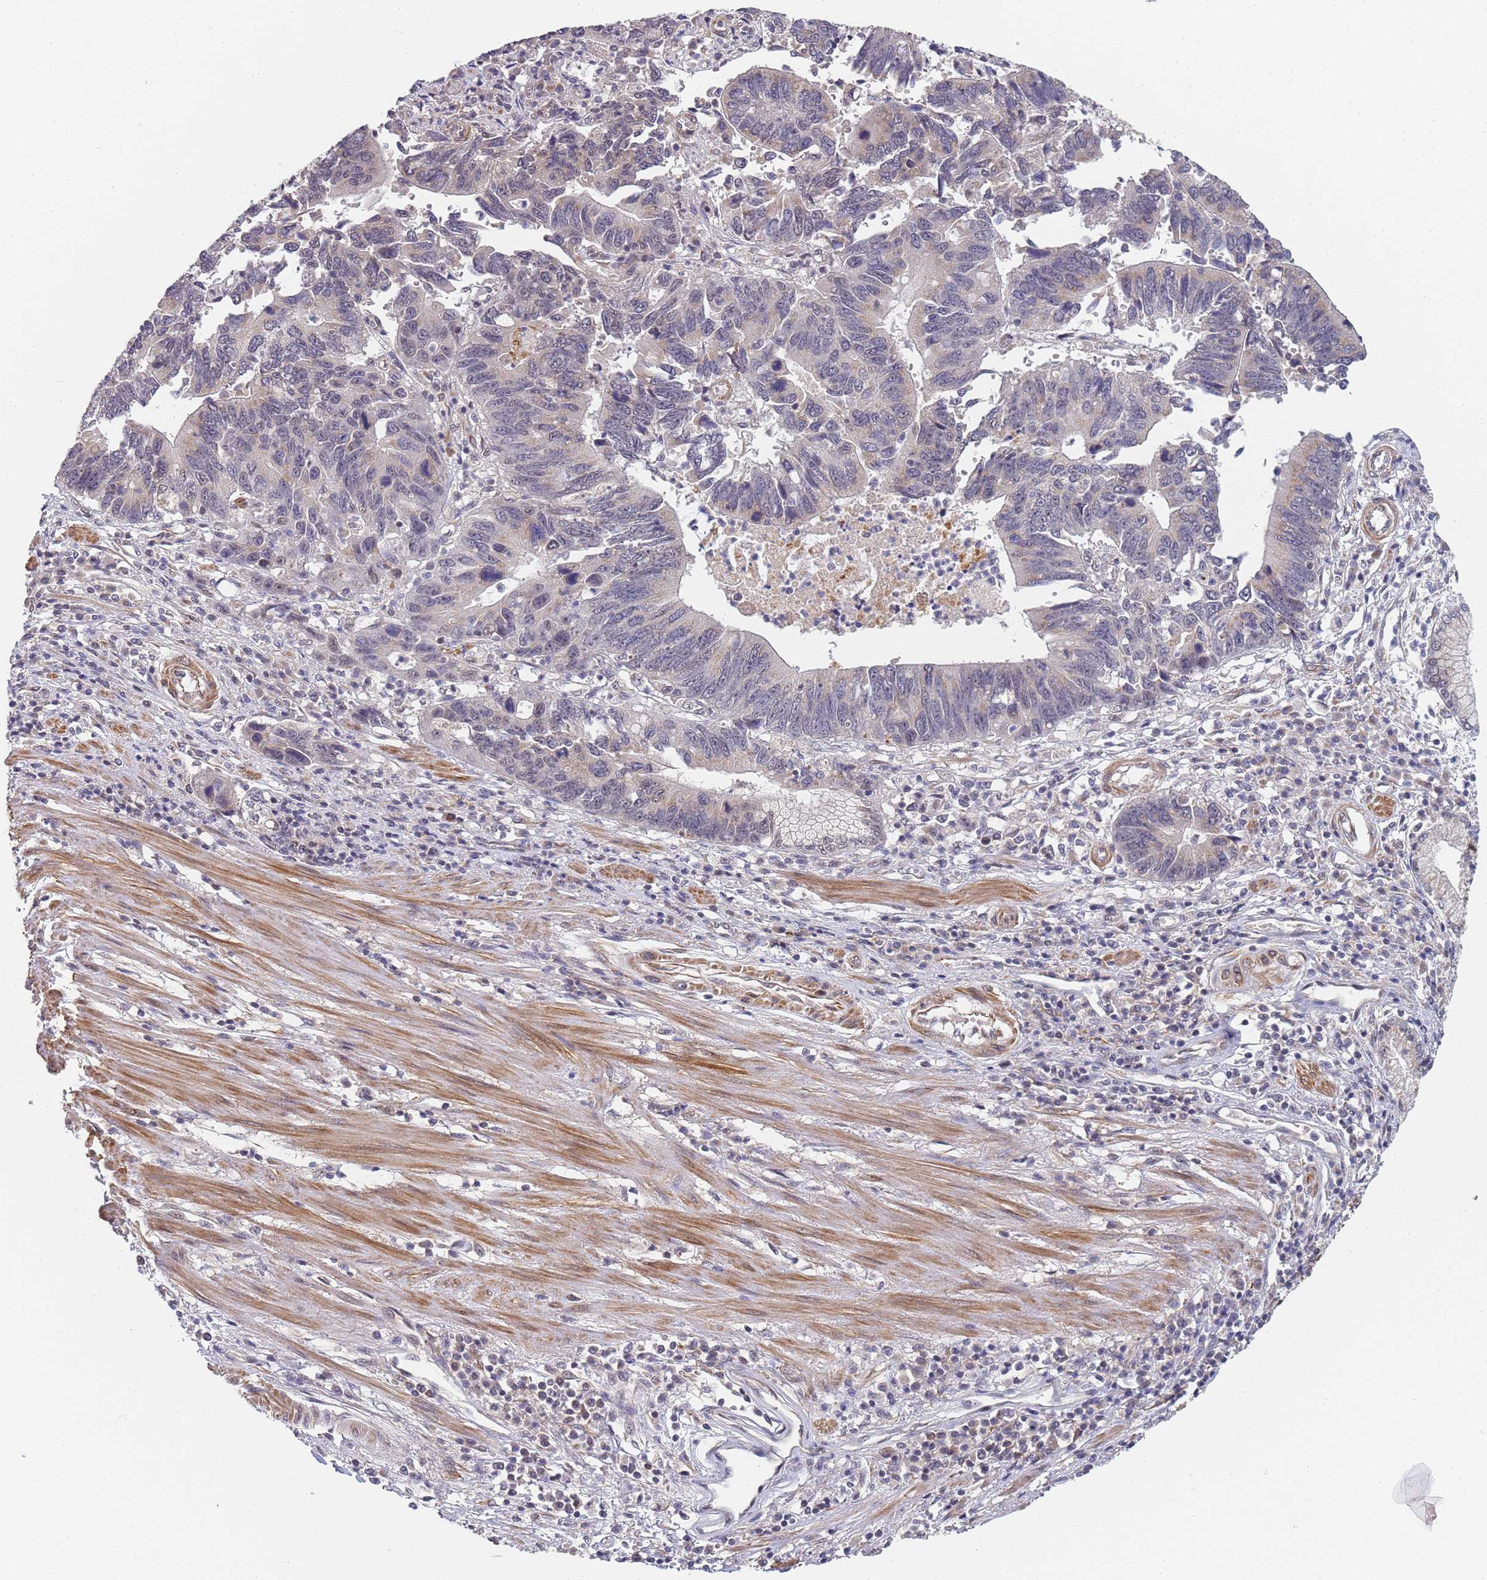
{"staining": {"intensity": "negative", "quantity": "none", "location": "none"}, "tissue": "stomach cancer", "cell_type": "Tumor cells", "image_type": "cancer", "snomed": [{"axis": "morphology", "description": "Adenocarcinoma, NOS"}, {"axis": "topography", "description": "Stomach"}], "caption": "Protein analysis of stomach adenocarcinoma exhibits no significant expression in tumor cells. (Brightfield microscopy of DAB immunohistochemistry at high magnification).", "gene": "B4GALT4", "patient": {"sex": "male", "age": 59}}